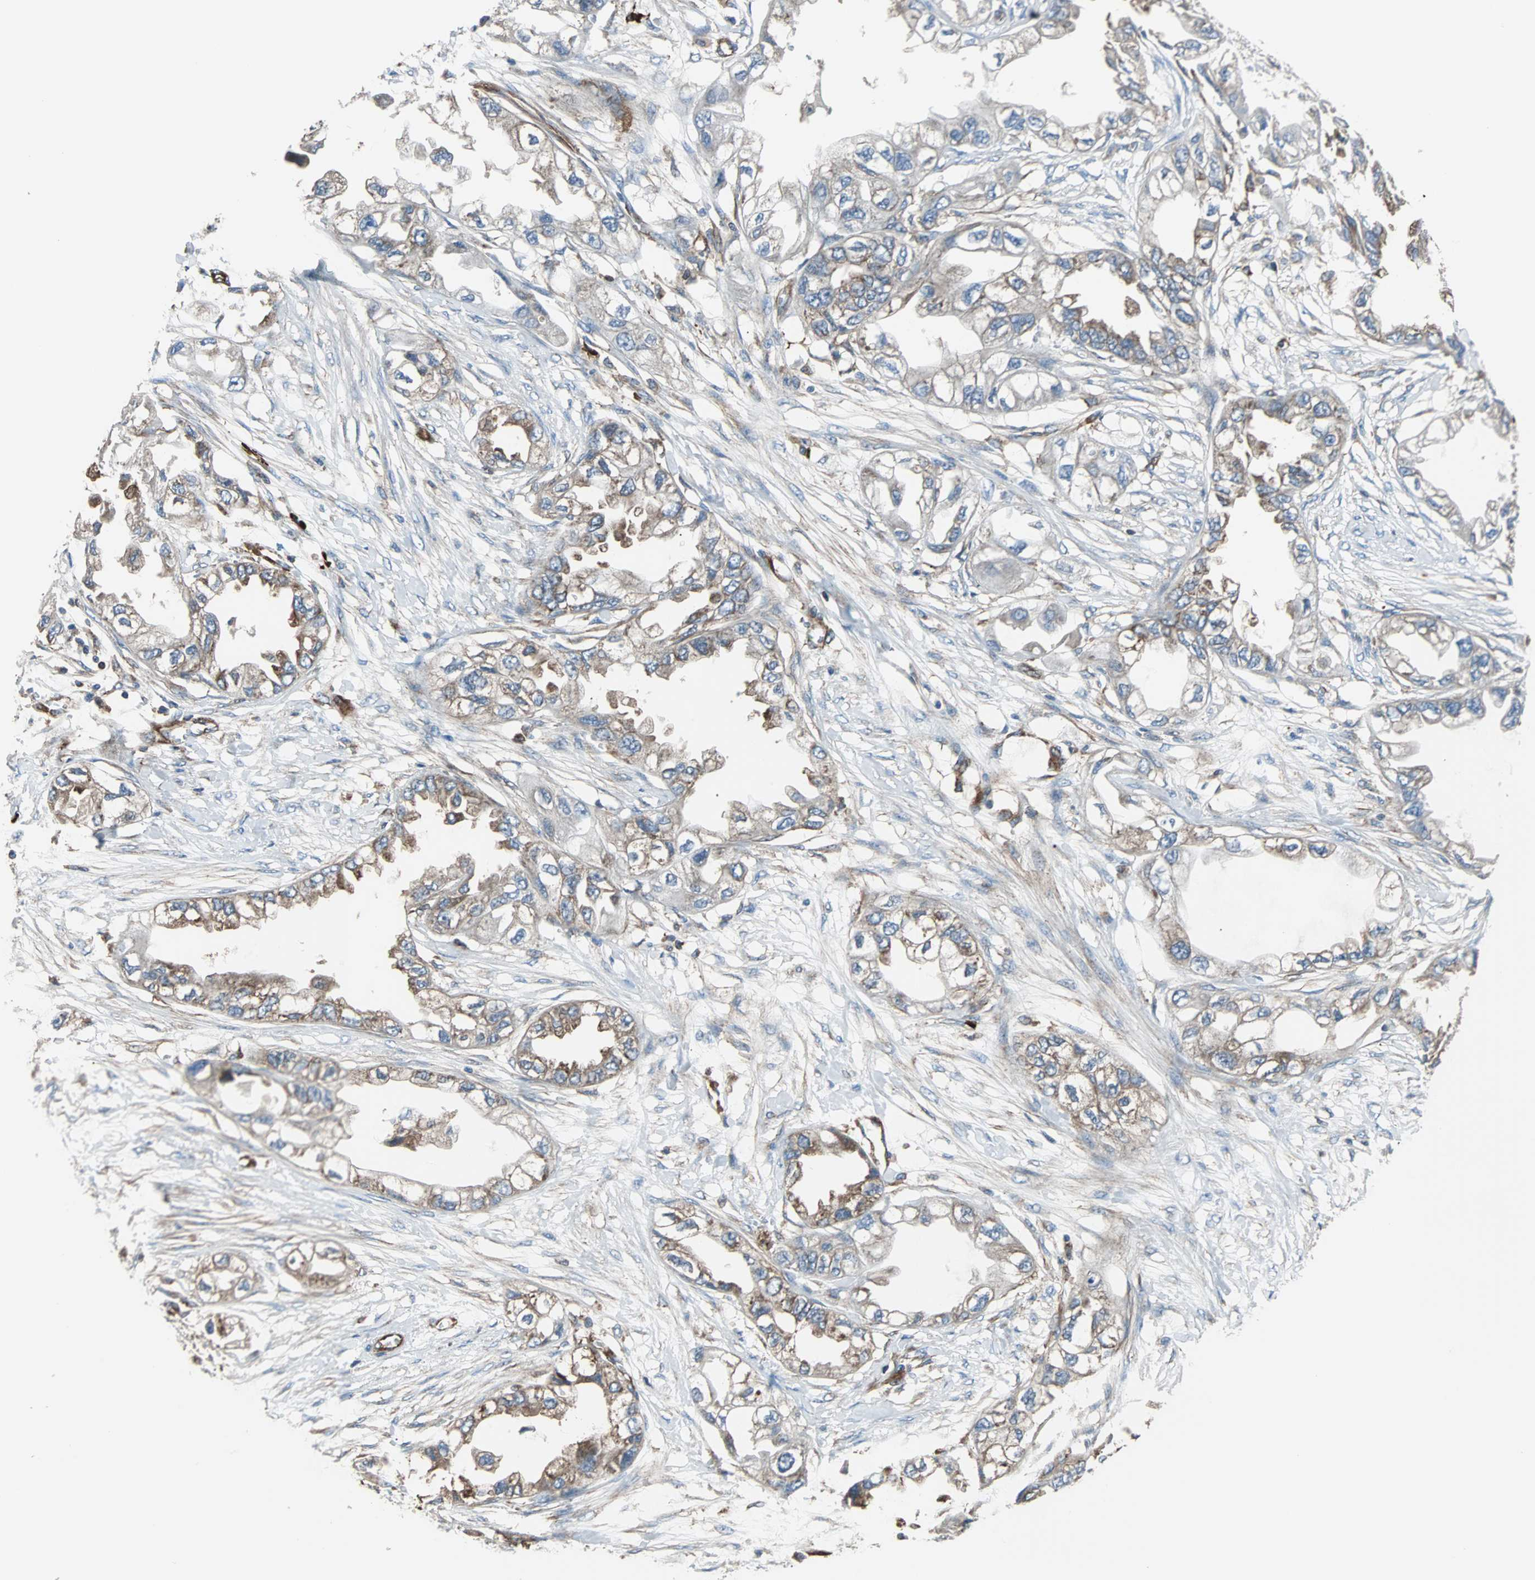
{"staining": {"intensity": "moderate", "quantity": ">75%", "location": "cytoplasmic/membranous"}, "tissue": "endometrial cancer", "cell_type": "Tumor cells", "image_type": "cancer", "snomed": [{"axis": "morphology", "description": "Adenocarcinoma, NOS"}, {"axis": "topography", "description": "Endometrium"}], "caption": "The histopathology image exhibits staining of adenocarcinoma (endometrial), revealing moderate cytoplasmic/membranous protein staining (brown color) within tumor cells.", "gene": "PLCG2", "patient": {"sex": "female", "age": 67}}